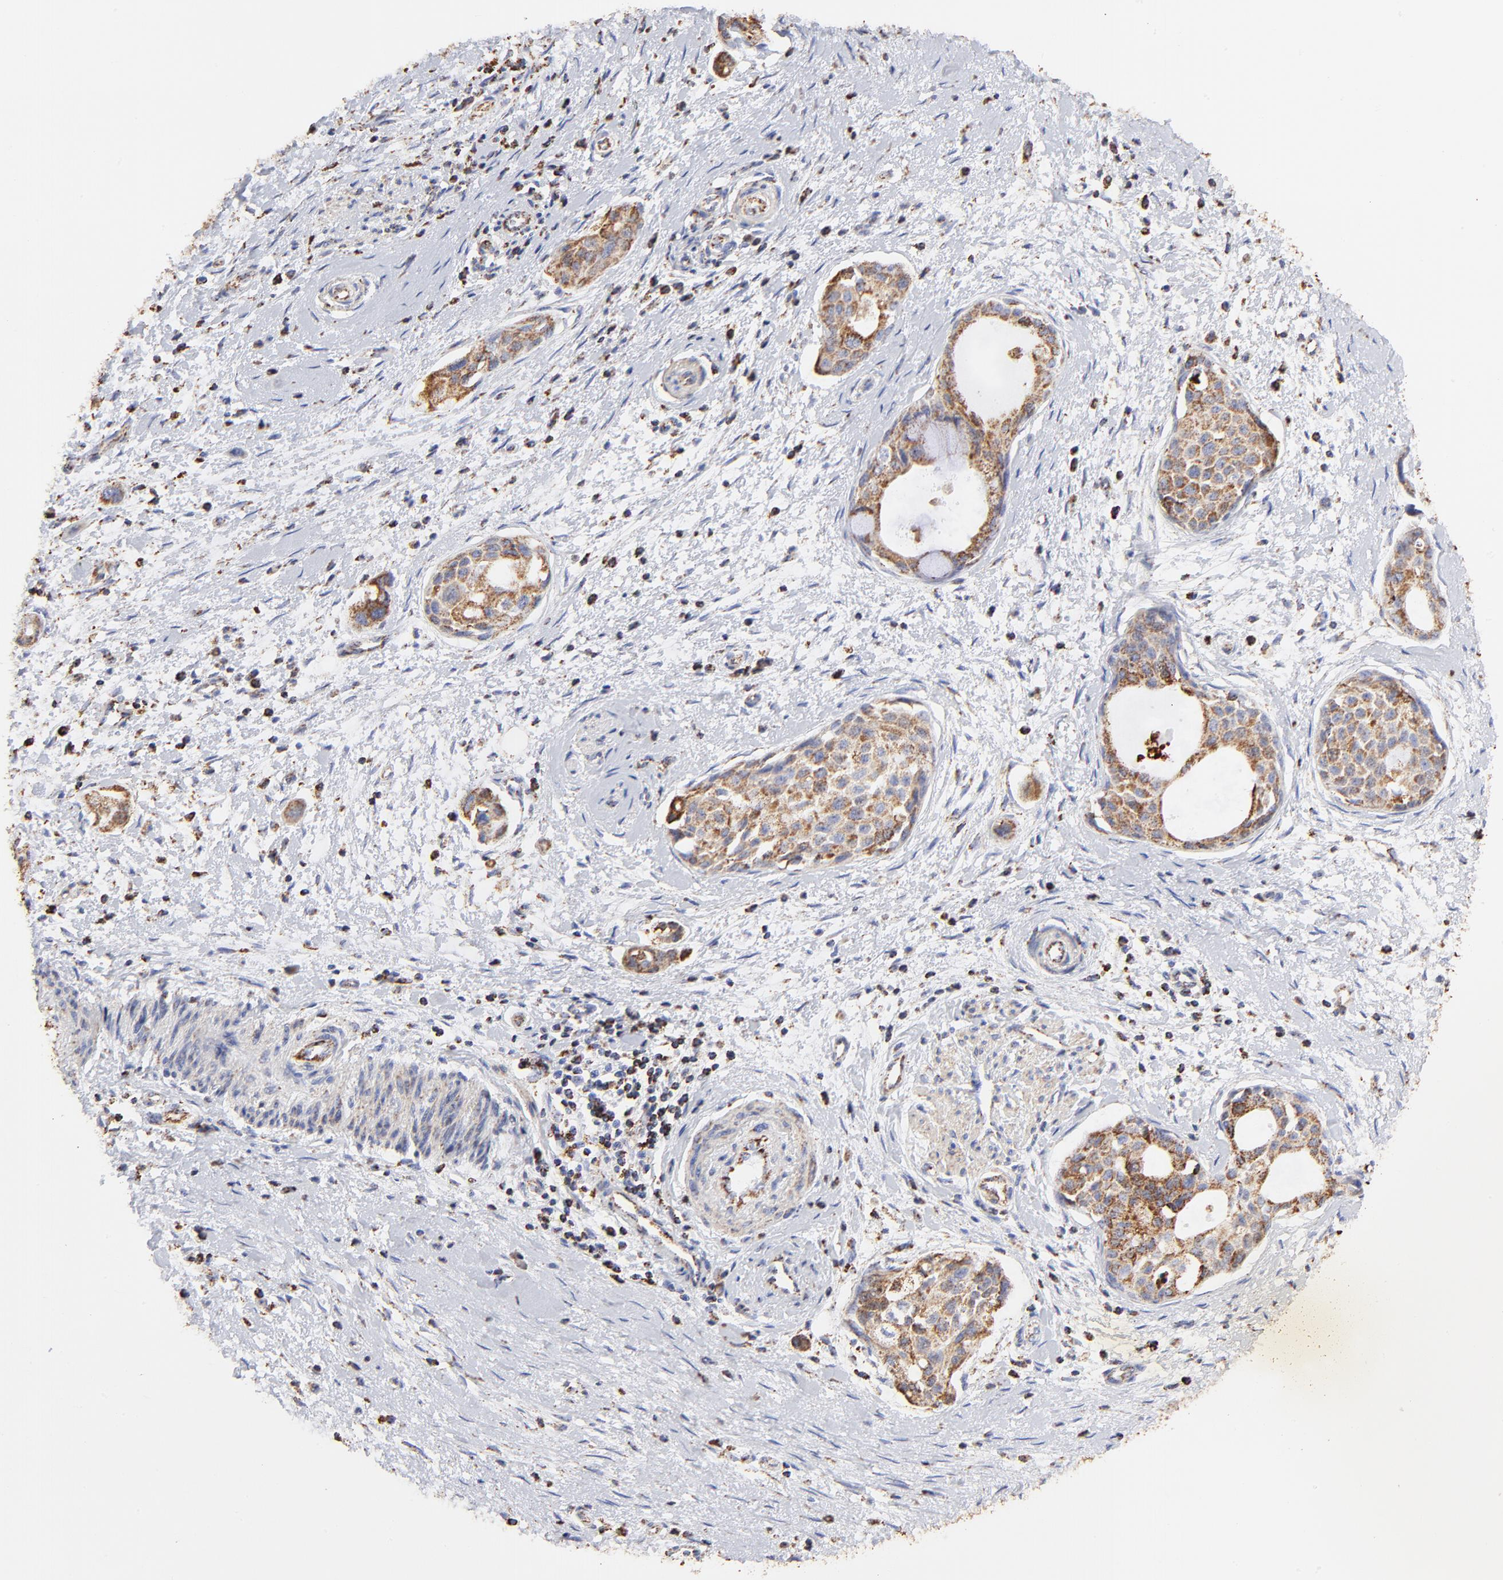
{"staining": {"intensity": "strong", "quantity": ">75%", "location": "cytoplasmic/membranous"}, "tissue": "pancreatic cancer", "cell_type": "Tumor cells", "image_type": "cancer", "snomed": [{"axis": "morphology", "description": "Adenocarcinoma, NOS"}, {"axis": "topography", "description": "Pancreas"}], "caption": "The photomicrograph demonstrates immunohistochemical staining of adenocarcinoma (pancreatic). There is strong cytoplasmic/membranous expression is present in approximately >75% of tumor cells.", "gene": "COX4I1", "patient": {"sex": "female", "age": 60}}